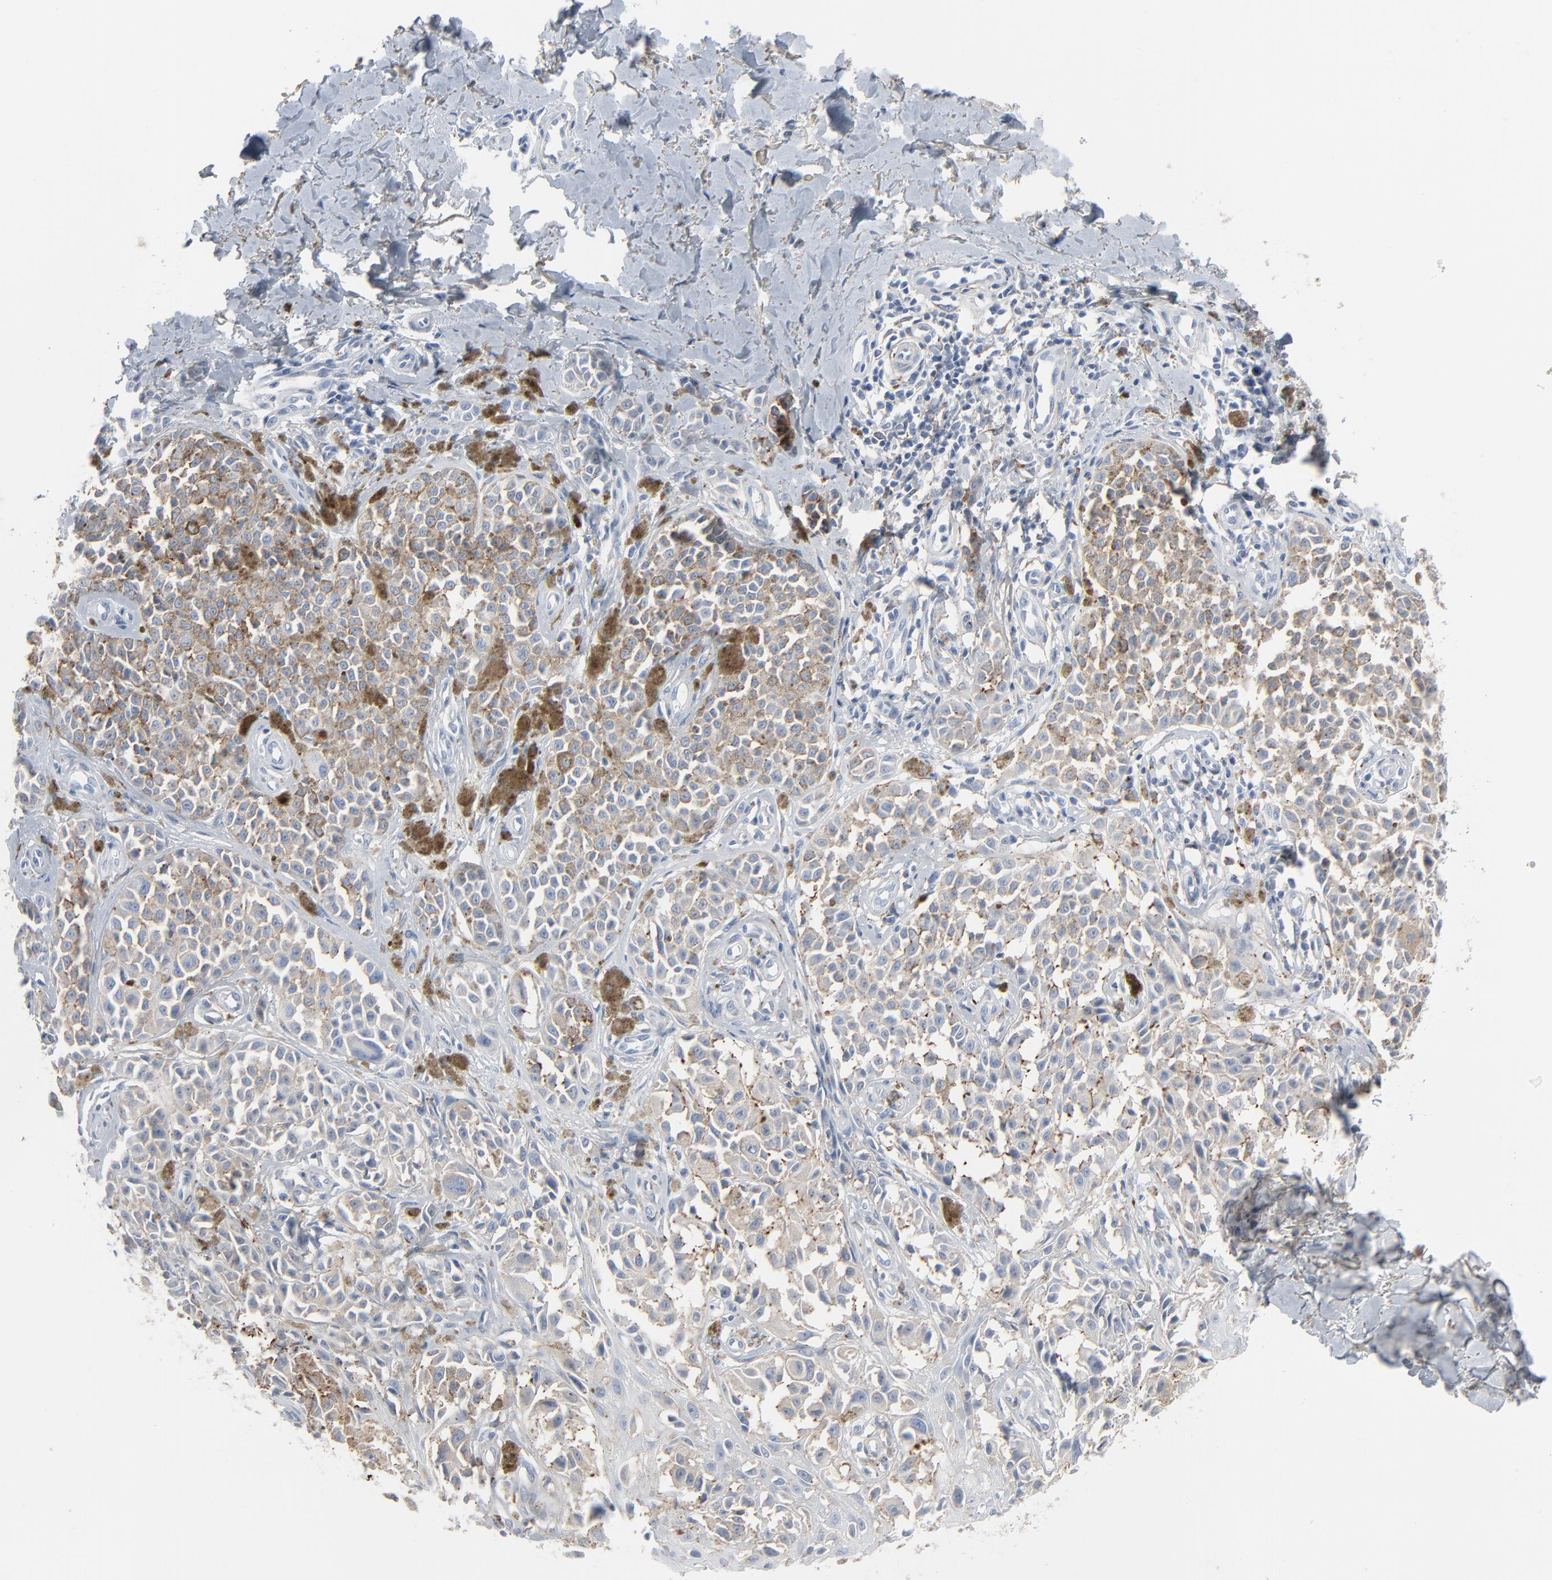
{"staining": {"intensity": "moderate", "quantity": "25%-75%", "location": "cytoplasmic/membranous"}, "tissue": "melanoma", "cell_type": "Tumor cells", "image_type": "cancer", "snomed": [{"axis": "morphology", "description": "Malignant melanoma, NOS"}, {"axis": "topography", "description": "Skin"}], "caption": "This is an image of immunohistochemistry staining of melanoma, which shows moderate expression in the cytoplasmic/membranous of tumor cells.", "gene": "BGN", "patient": {"sex": "female", "age": 38}}